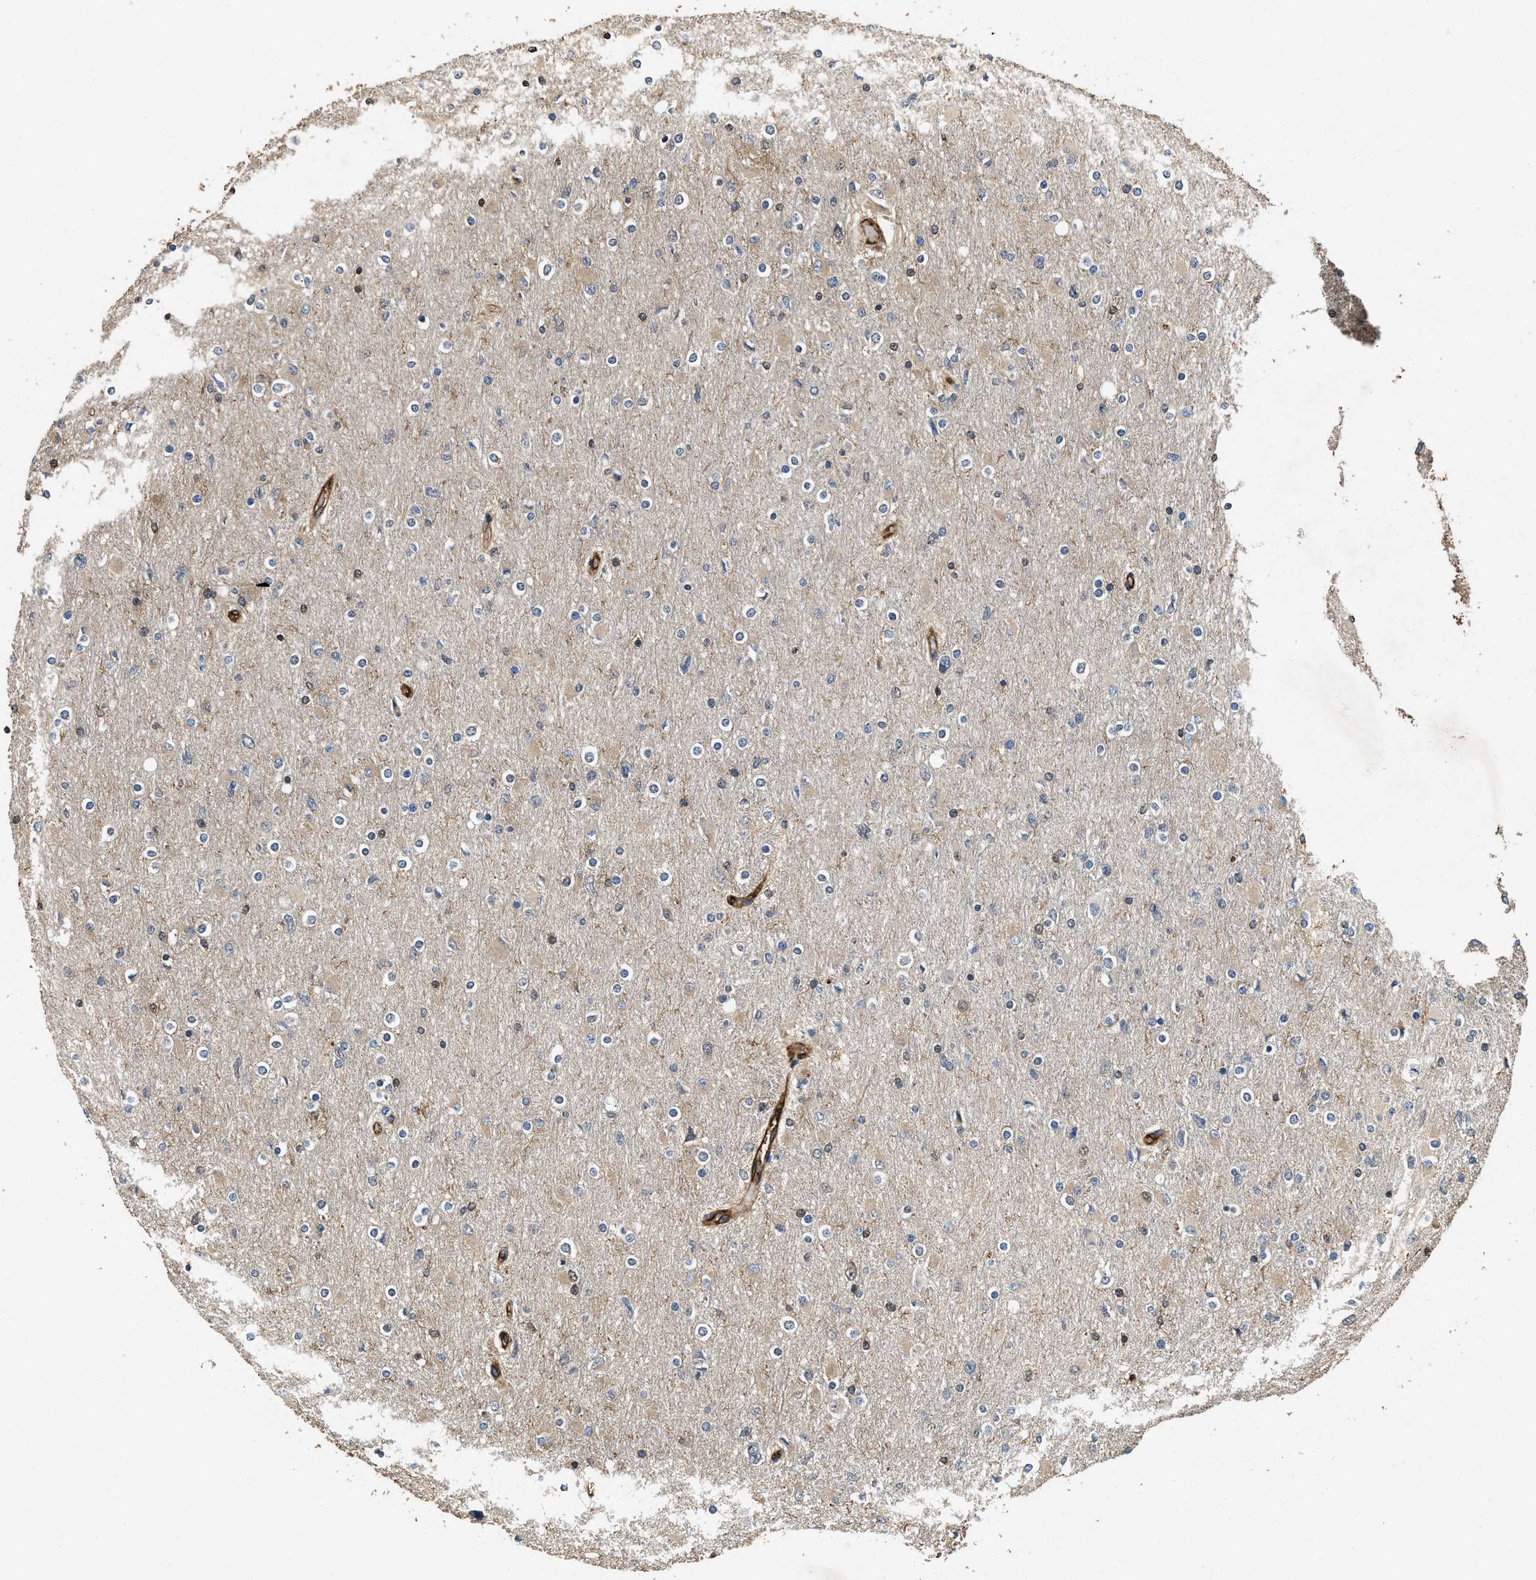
{"staining": {"intensity": "weak", "quantity": "<25%", "location": "cytoplasmic/membranous"}, "tissue": "glioma", "cell_type": "Tumor cells", "image_type": "cancer", "snomed": [{"axis": "morphology", "description": "Glioma, malignant, High grade"}, {"axis": "topography", "description": "Cerebral cortex"}], "caption": "Immunohistochemistry photomicrograph of neoplastic tissue: human malignant high-grade glioma stained with DAB reveals no significant protein positivity in tumor cells.", "gene": "LINGO2", "patient": {"sex": "female", "age": 36}}